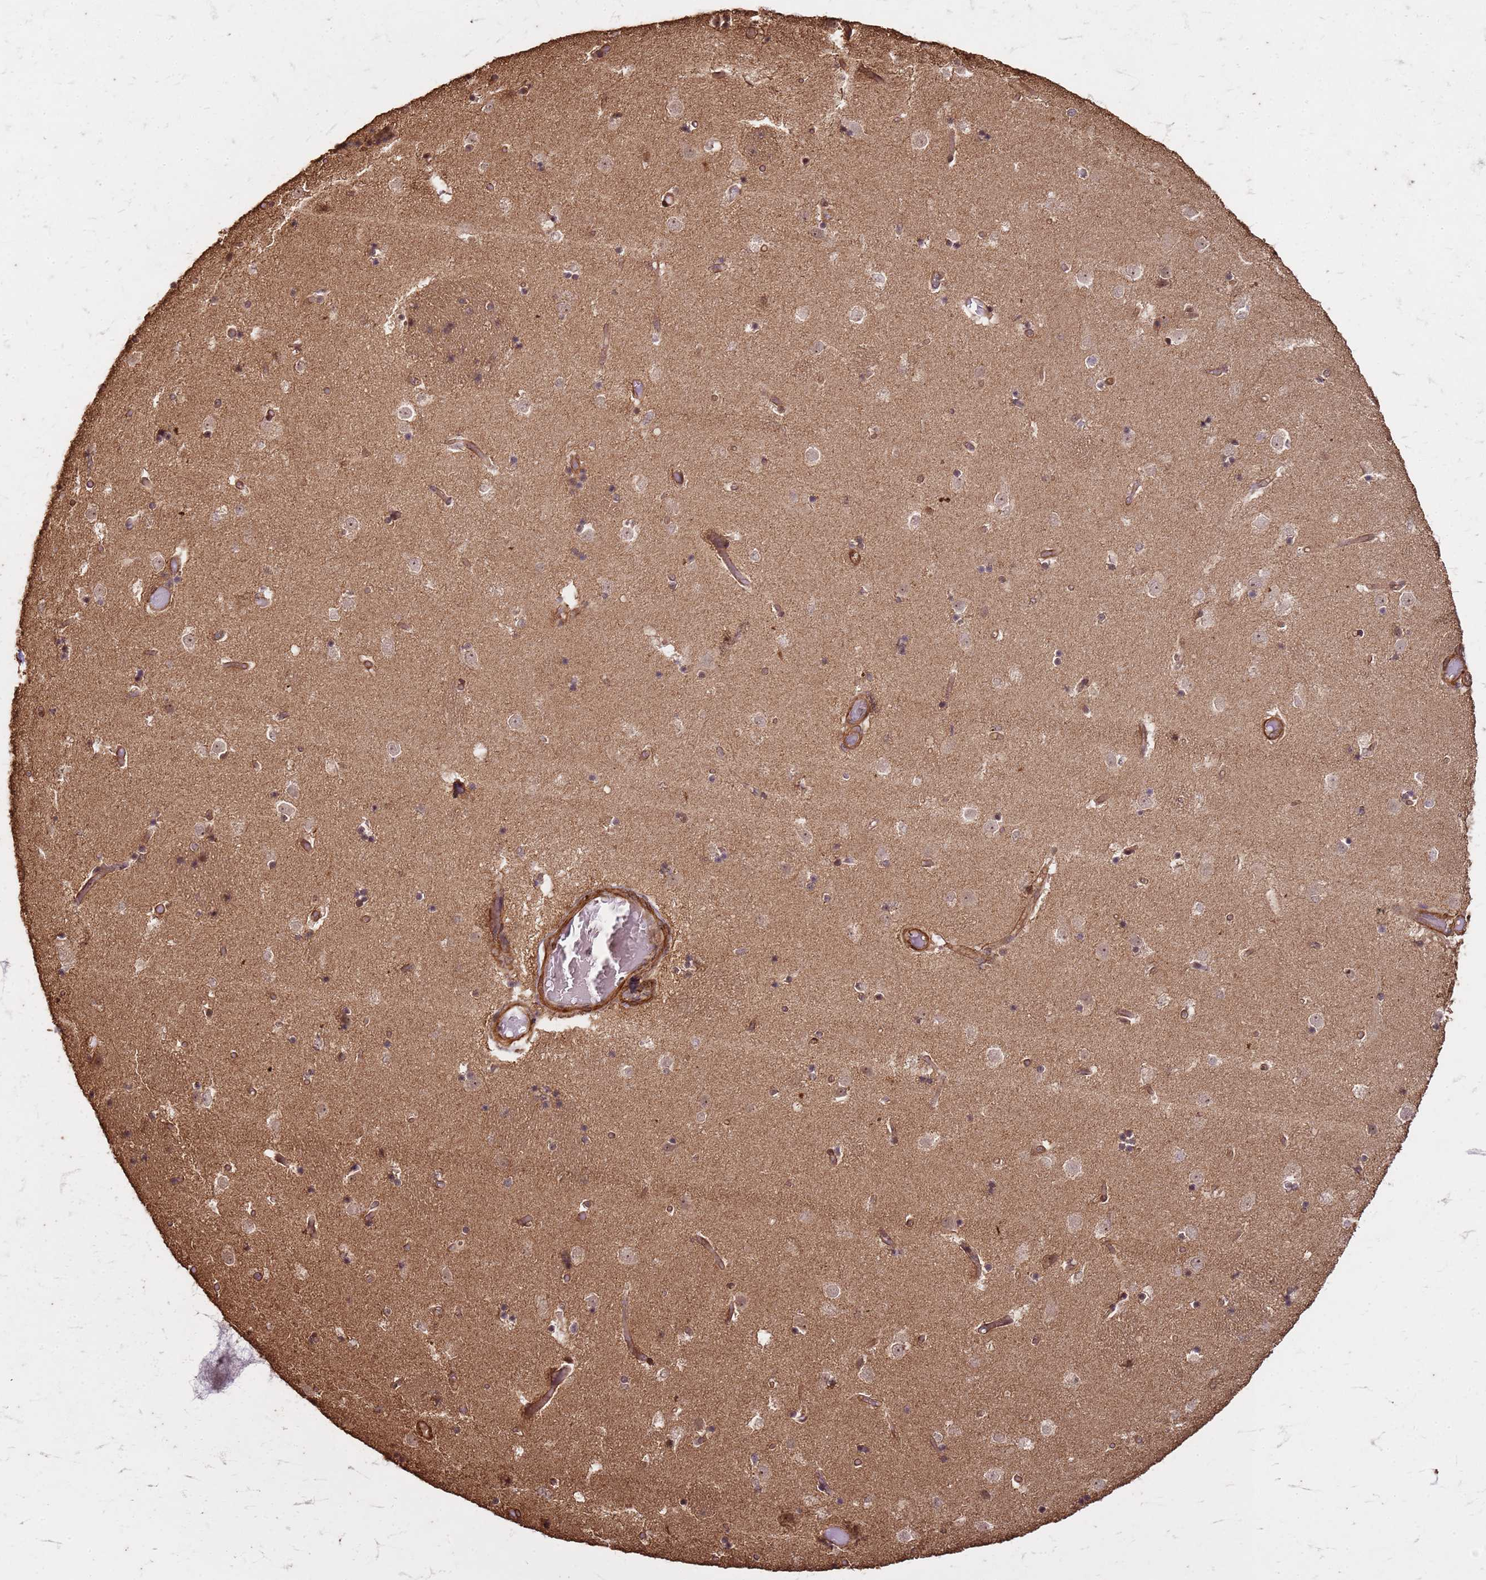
{"staining": {"intensity": "weak", "quantity": "<25%", "location": "cytoplasmic/membranous"}, "tissue": "caudate", "cell_type": "Glial cells", "image_type": "normal", "snomed": [{"axis": "morphology", "description": "Normal tissue, NOS"}, {"axis": "topography", "description": "Lateral ventricle wall"}], "caption": "The histopathology image displays no significant expression in glial cells of caudate. (DAB IHC visualized using brightfield microscopy, high magnification).", "gene": "KIF26A", "patient": {"sex": "female", "age": 52}}